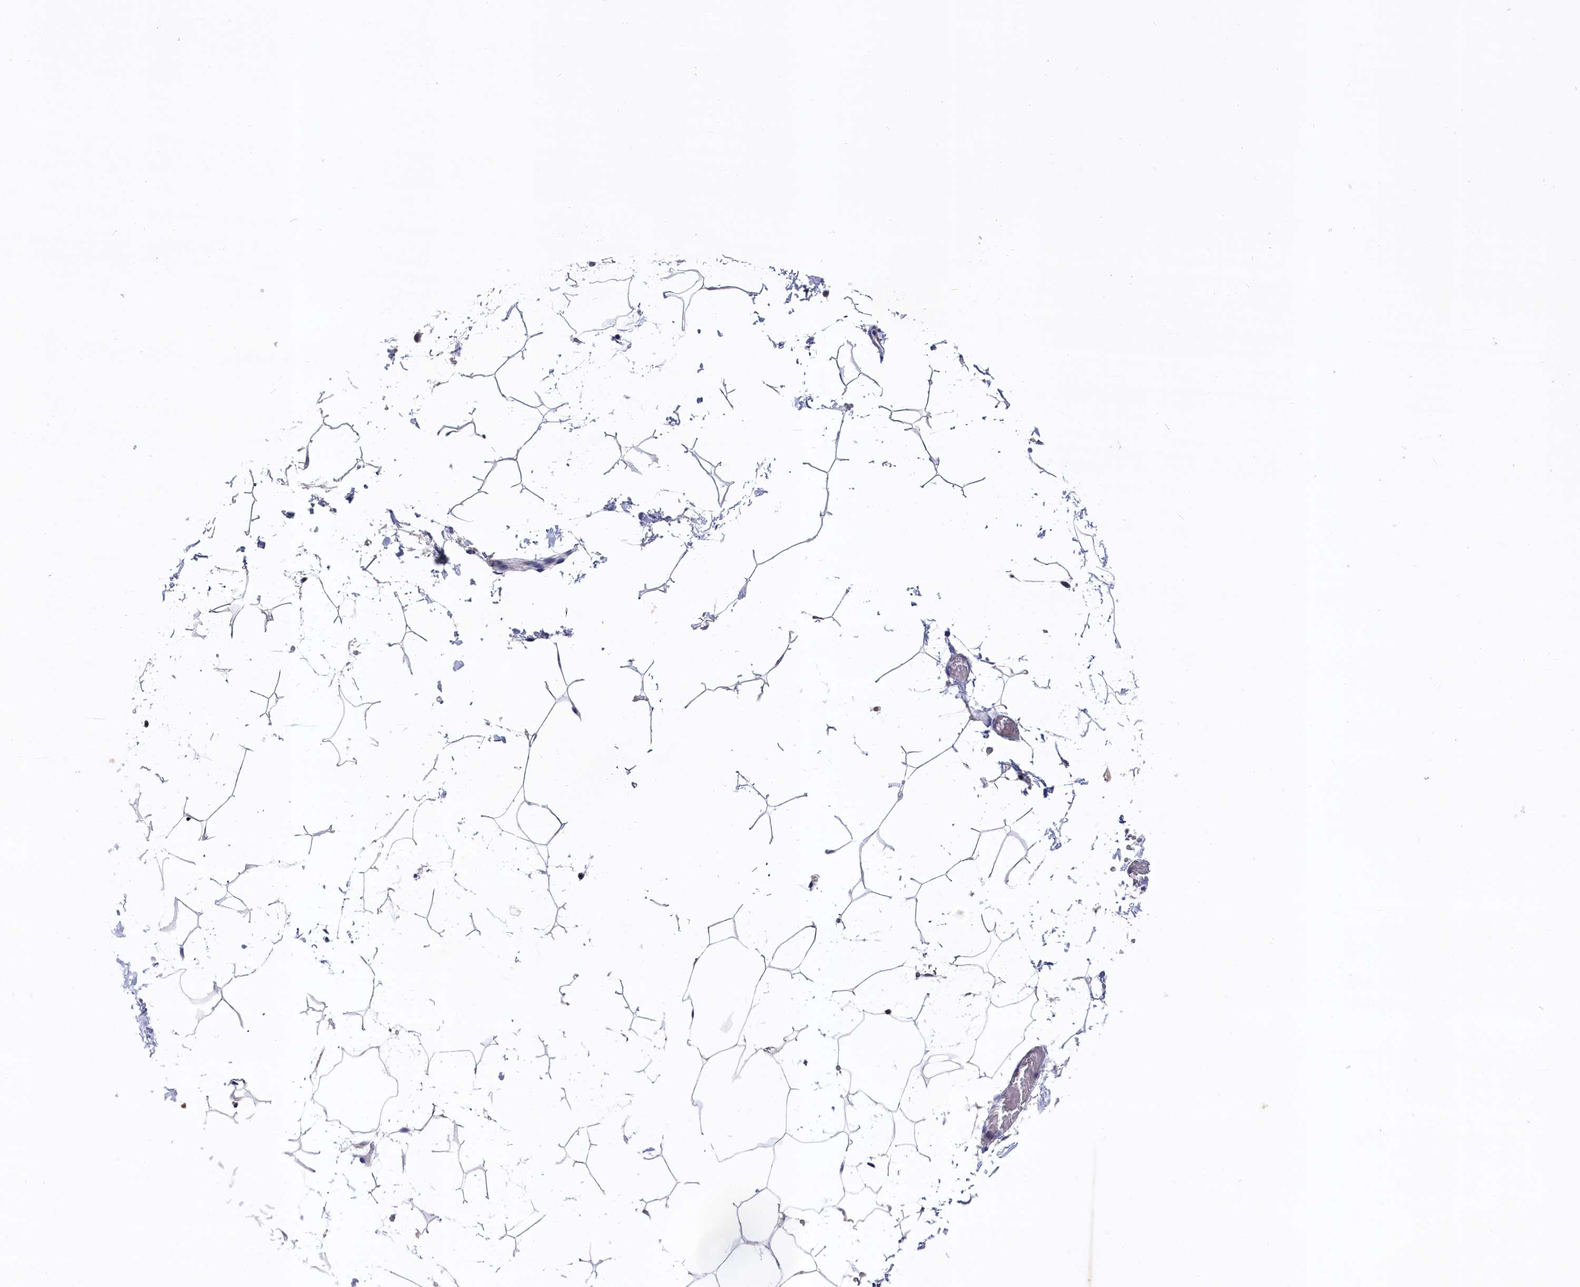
{"staining": {"intensity": "weak", "quantity": "25%-75%", "location": "cytoplasmic/membranous"}, "tissue": "adipose tissue", "cell_type": "Adipocytes", "image_type": "normal", "snomed": [{"axis": "morphology", "description": "Normal tissue, NOS"}, {"axis": "topography", "description": "Gallbladder"}, {"axis": "topography", "description": "Peripheral nerve tissue"}], "caption": "Adipose tissue stained for a protein (brown) displays weak cytoplasmic/membranous positive staining in approximately 25%-75% of adipocytes.", "gene": "GPR108", "patient": {"sex": "male", "age": 38}}